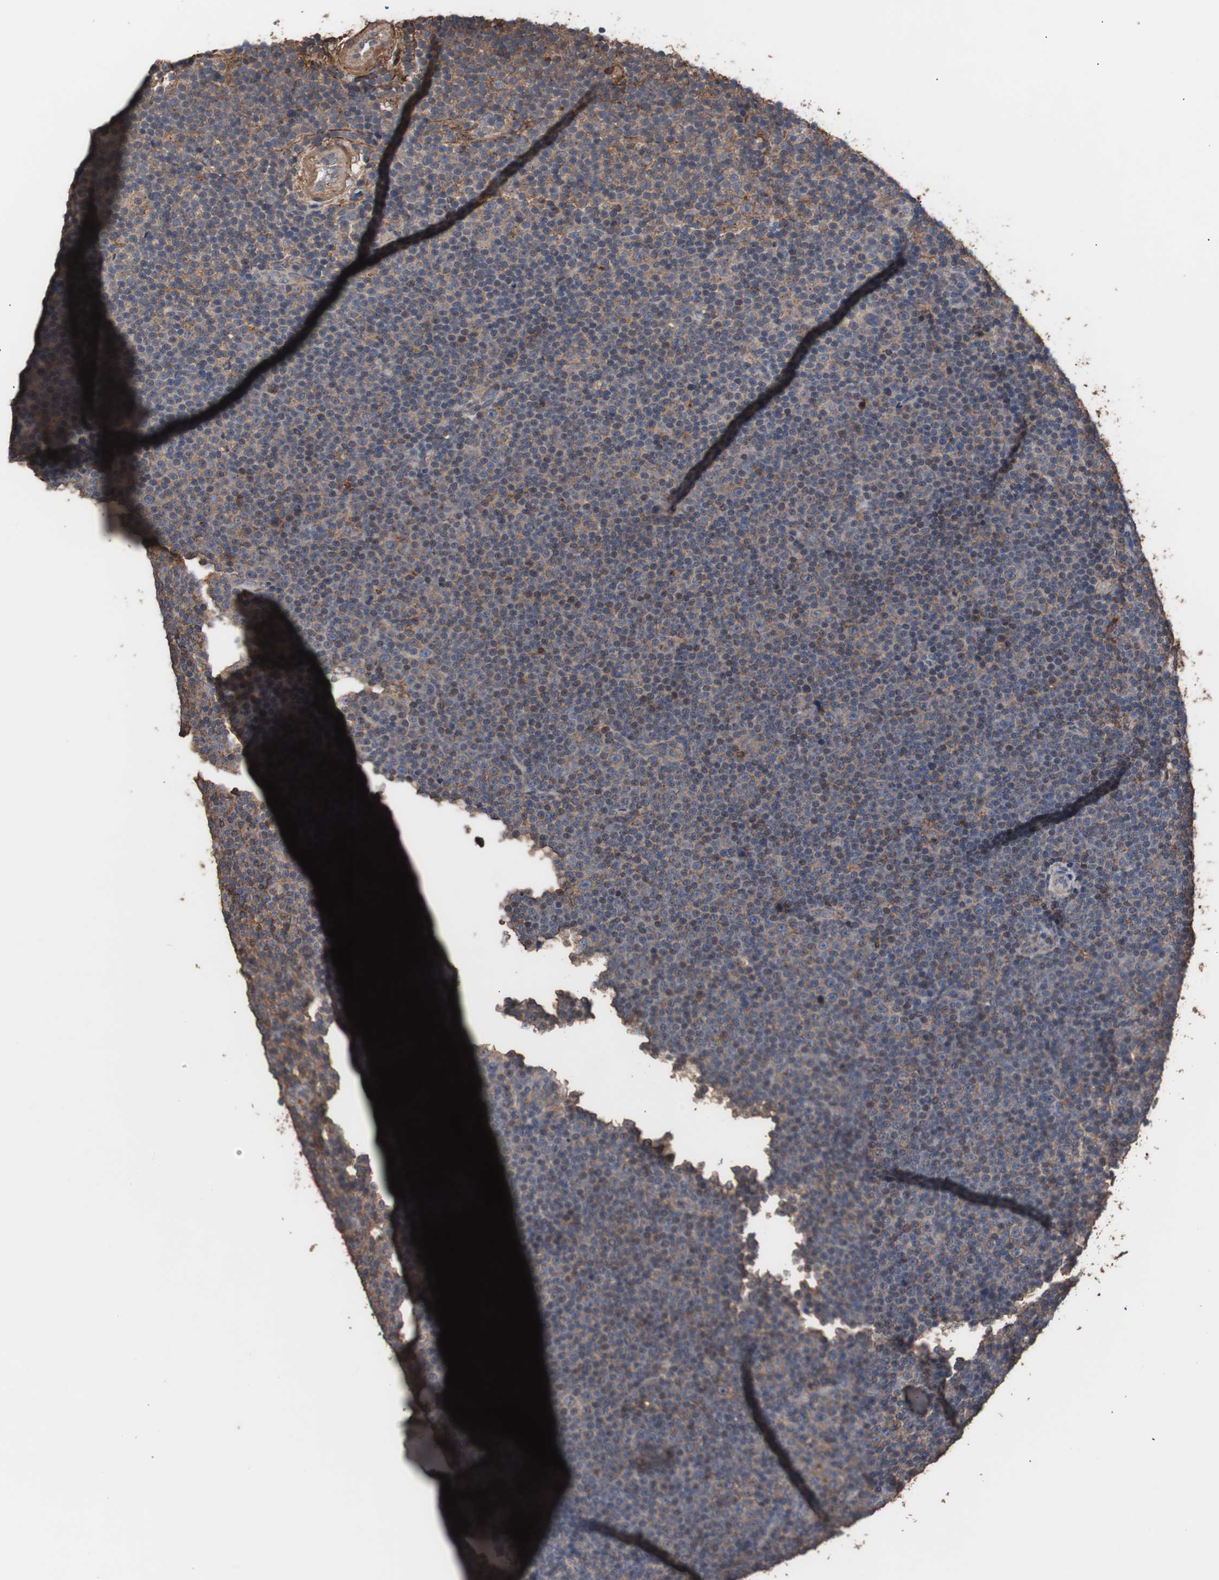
{"staining": {"intensity": "moderate", "quantity": "<25%", "location": "cytoplasmic/membranous"}, "tissue": "lymphoma", "cell_type": "Tumor cells", "image_type": "cancer", "snomed": [{"axis": "morphology", "description": "Malignant lymphoma, non-Hodgkin's type, Low grade"}, {"axis": "topography", "description": "Lymph node"}], "caption": "This is an image of immunohistochemistry staining of lymphoma, which shows moderate positivity in the cytoplasmic/membranous of tumor cells.", "gene": "COL6A2", "patient": {"sex": "female", "age": 67}}